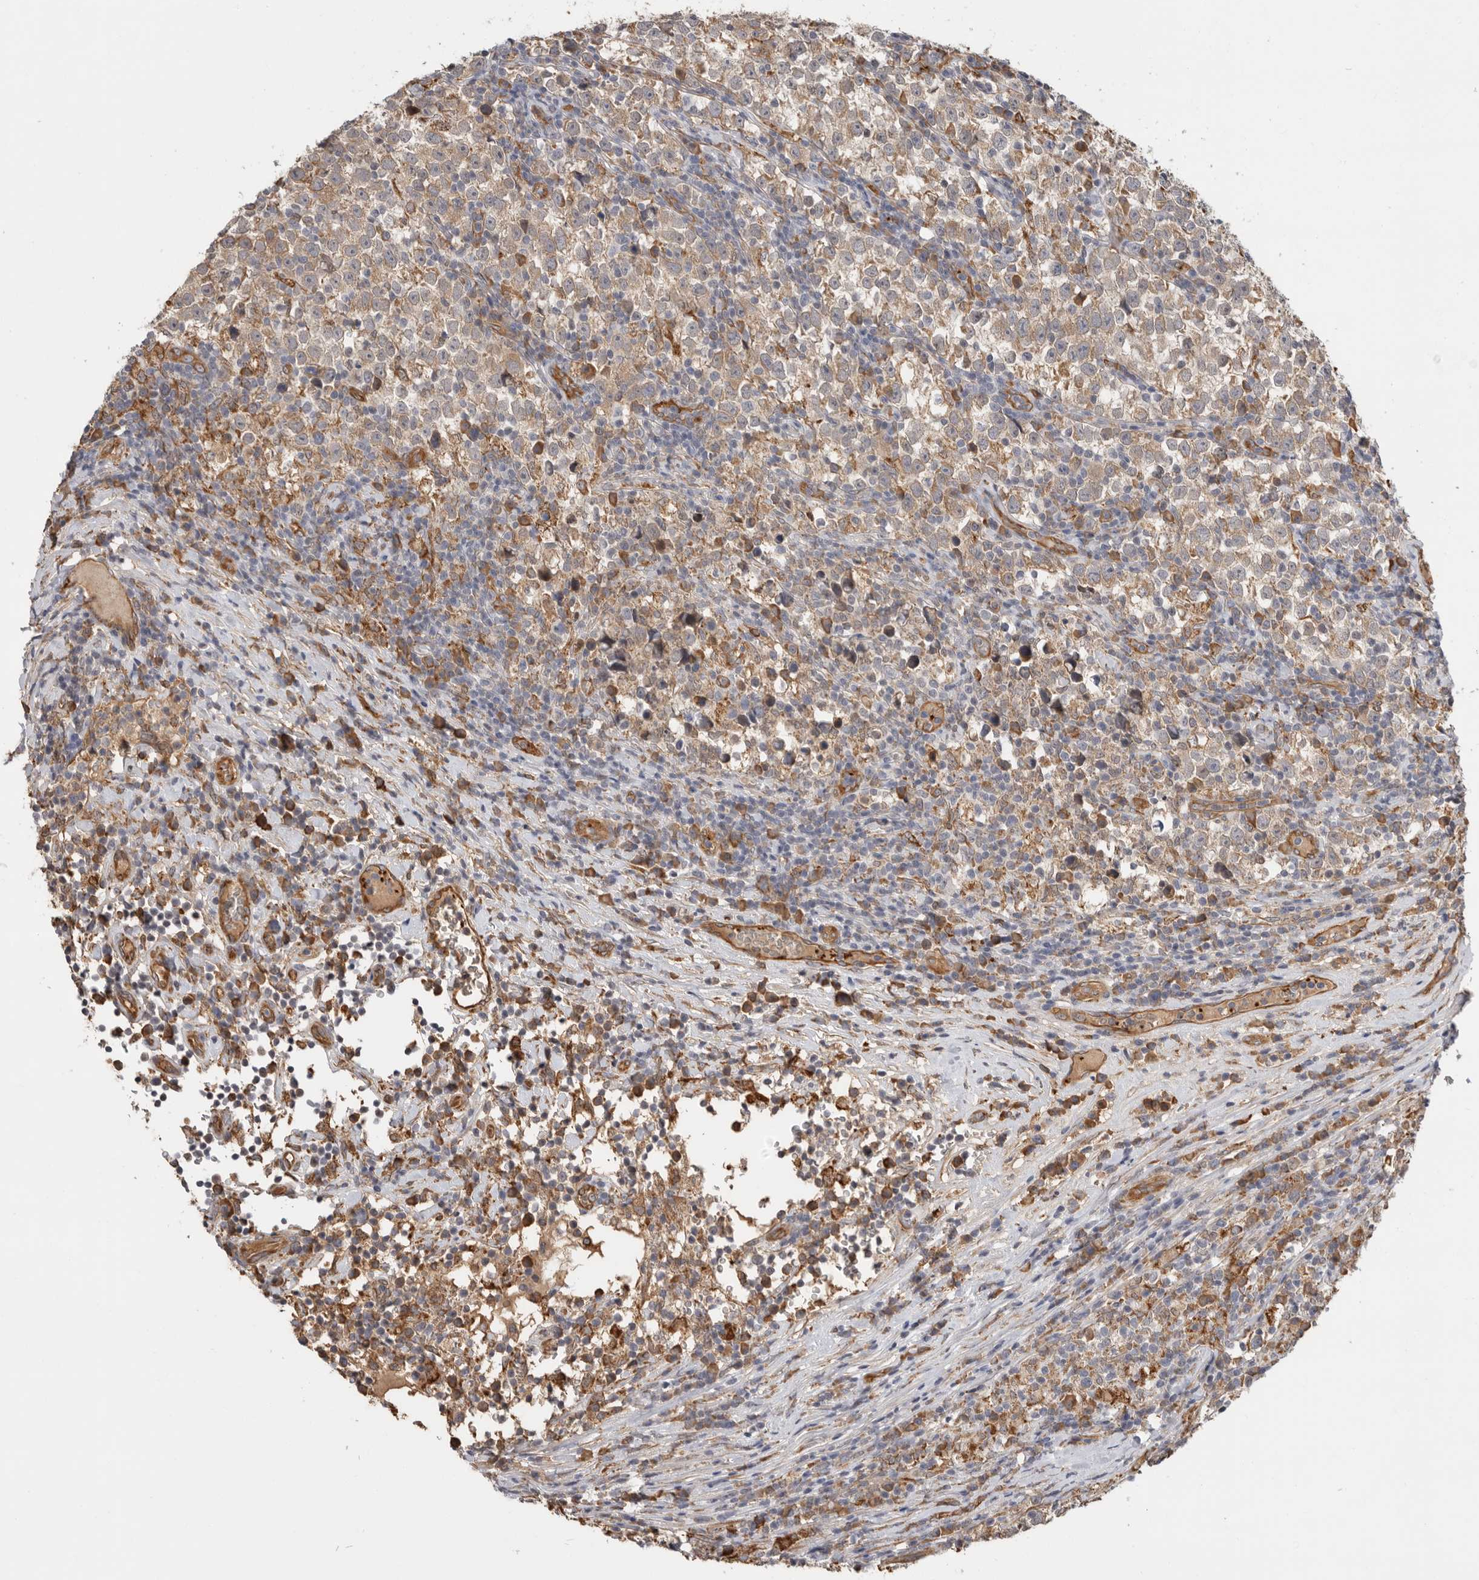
{"staining": {"intensity": "moderate", "quantity": "<25%", "location": "cytoplasmic/membranous"}, "tissue": "testis cancer", "cell_type": "Tumor cells", "image_type": "cancer", "snomed": [{"axis": "morphology", "description": "Normal tissue, NOS"}, {"axis": "morphology", "description": "Seminoma, NOS"}, {"axis": "topography", "description": "Testis"}], "caption": "IHC histopathology image of human testis cancer stained for a protein (brown), which reveals low levels of moderate cytoplasmic/membranous positivity in approximately <25% of tumor cells.", "gene": "CDC42BPB", "patient": {"sex": "male", "age": 43}}